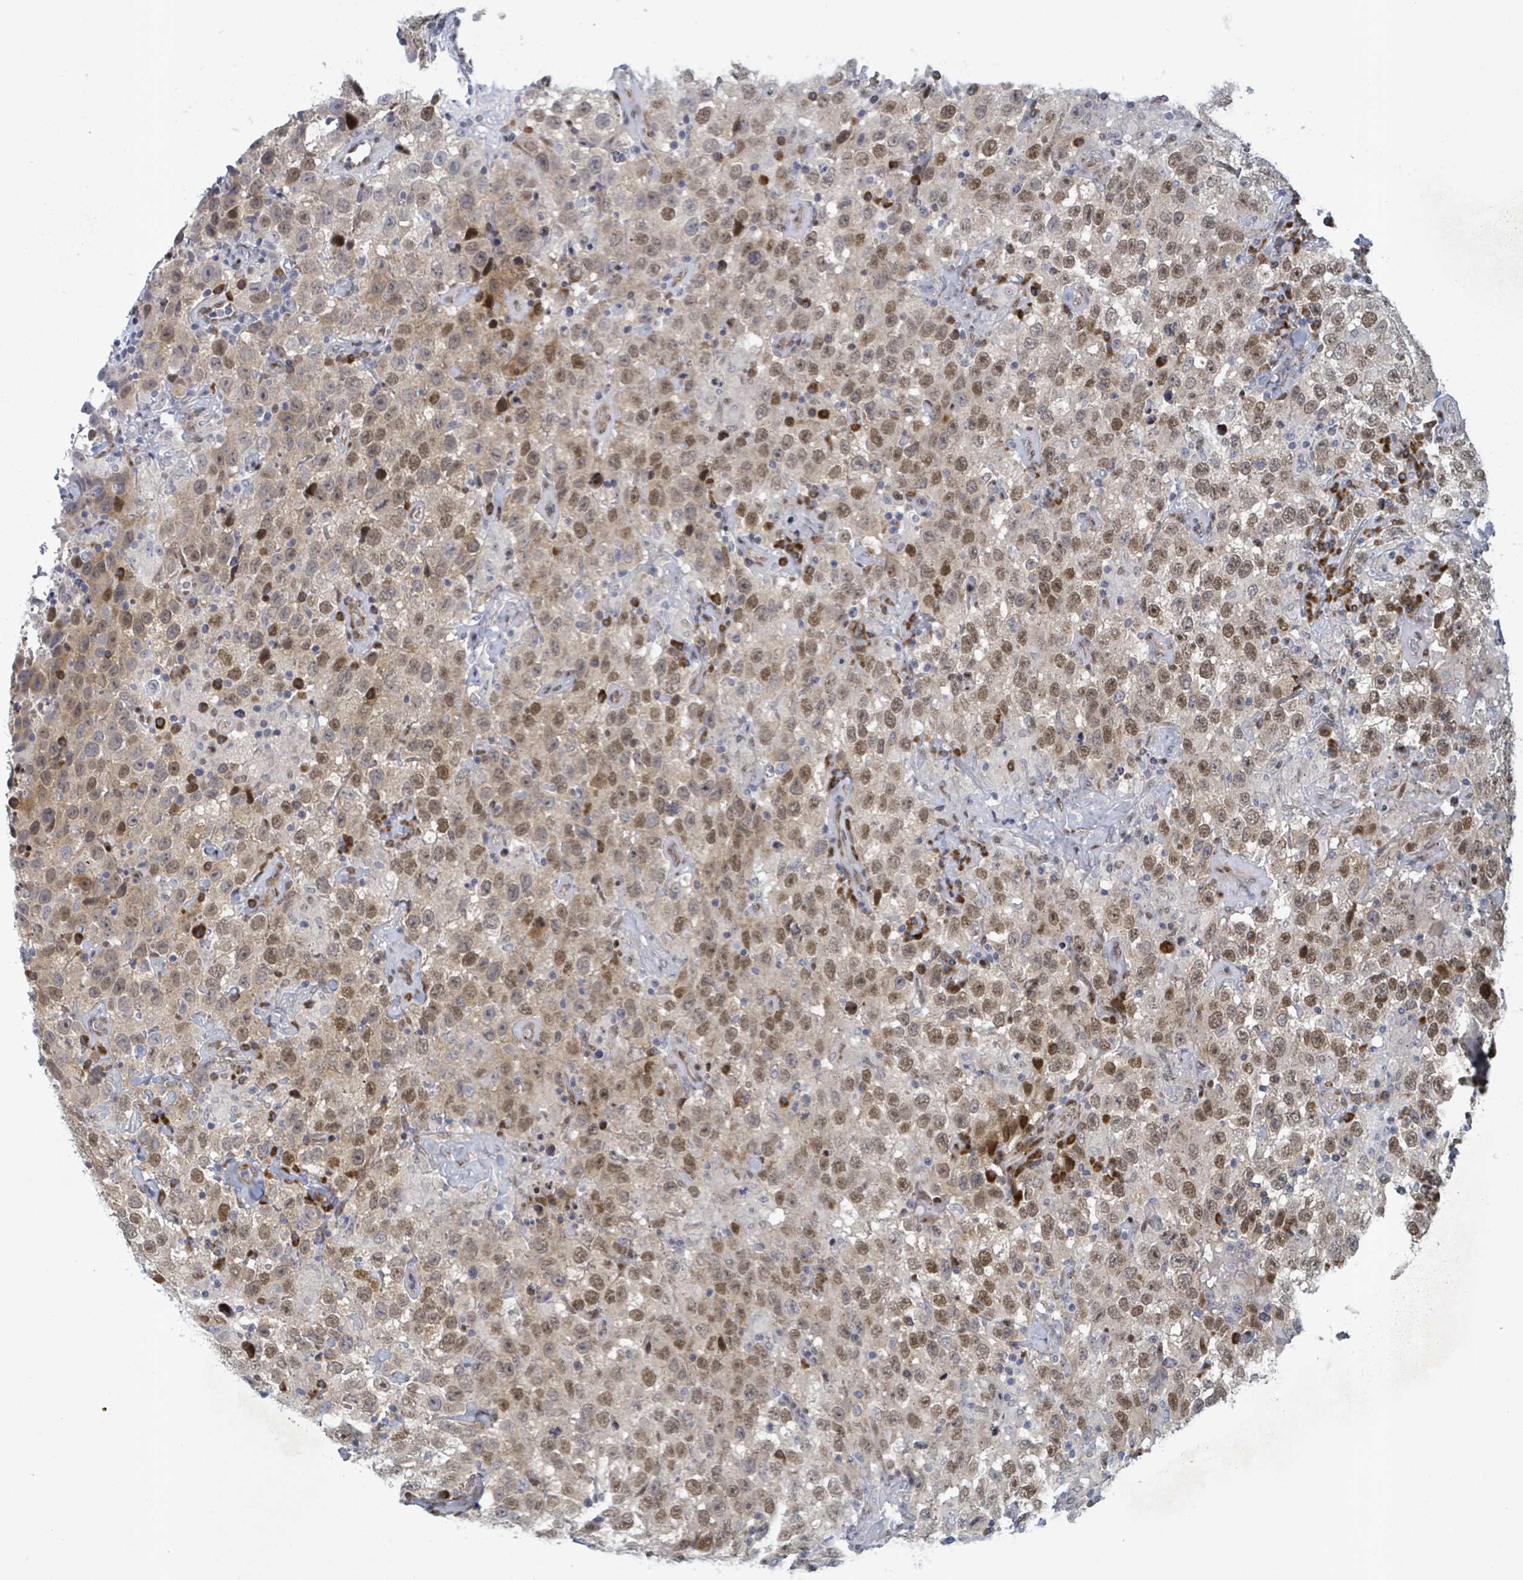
{"staining": {"intensity": "moderate", "quantity": ">75%", "location": "nuclear"}, "tissue": "testis cancer", "cell_type": "Tumor cells", "image_type": "cancer", "snomed": [{"axis": "morphology", "description": "Seminoma, NOS"}, {"axis": "topography", "description": "Testis"}], "caption": "Human seminoma (testis) stained with a protein marker exhibits moderate staining in tumor cells.", "gene": "TUSC1", "patient": {"sex": "male", "age": 41}}